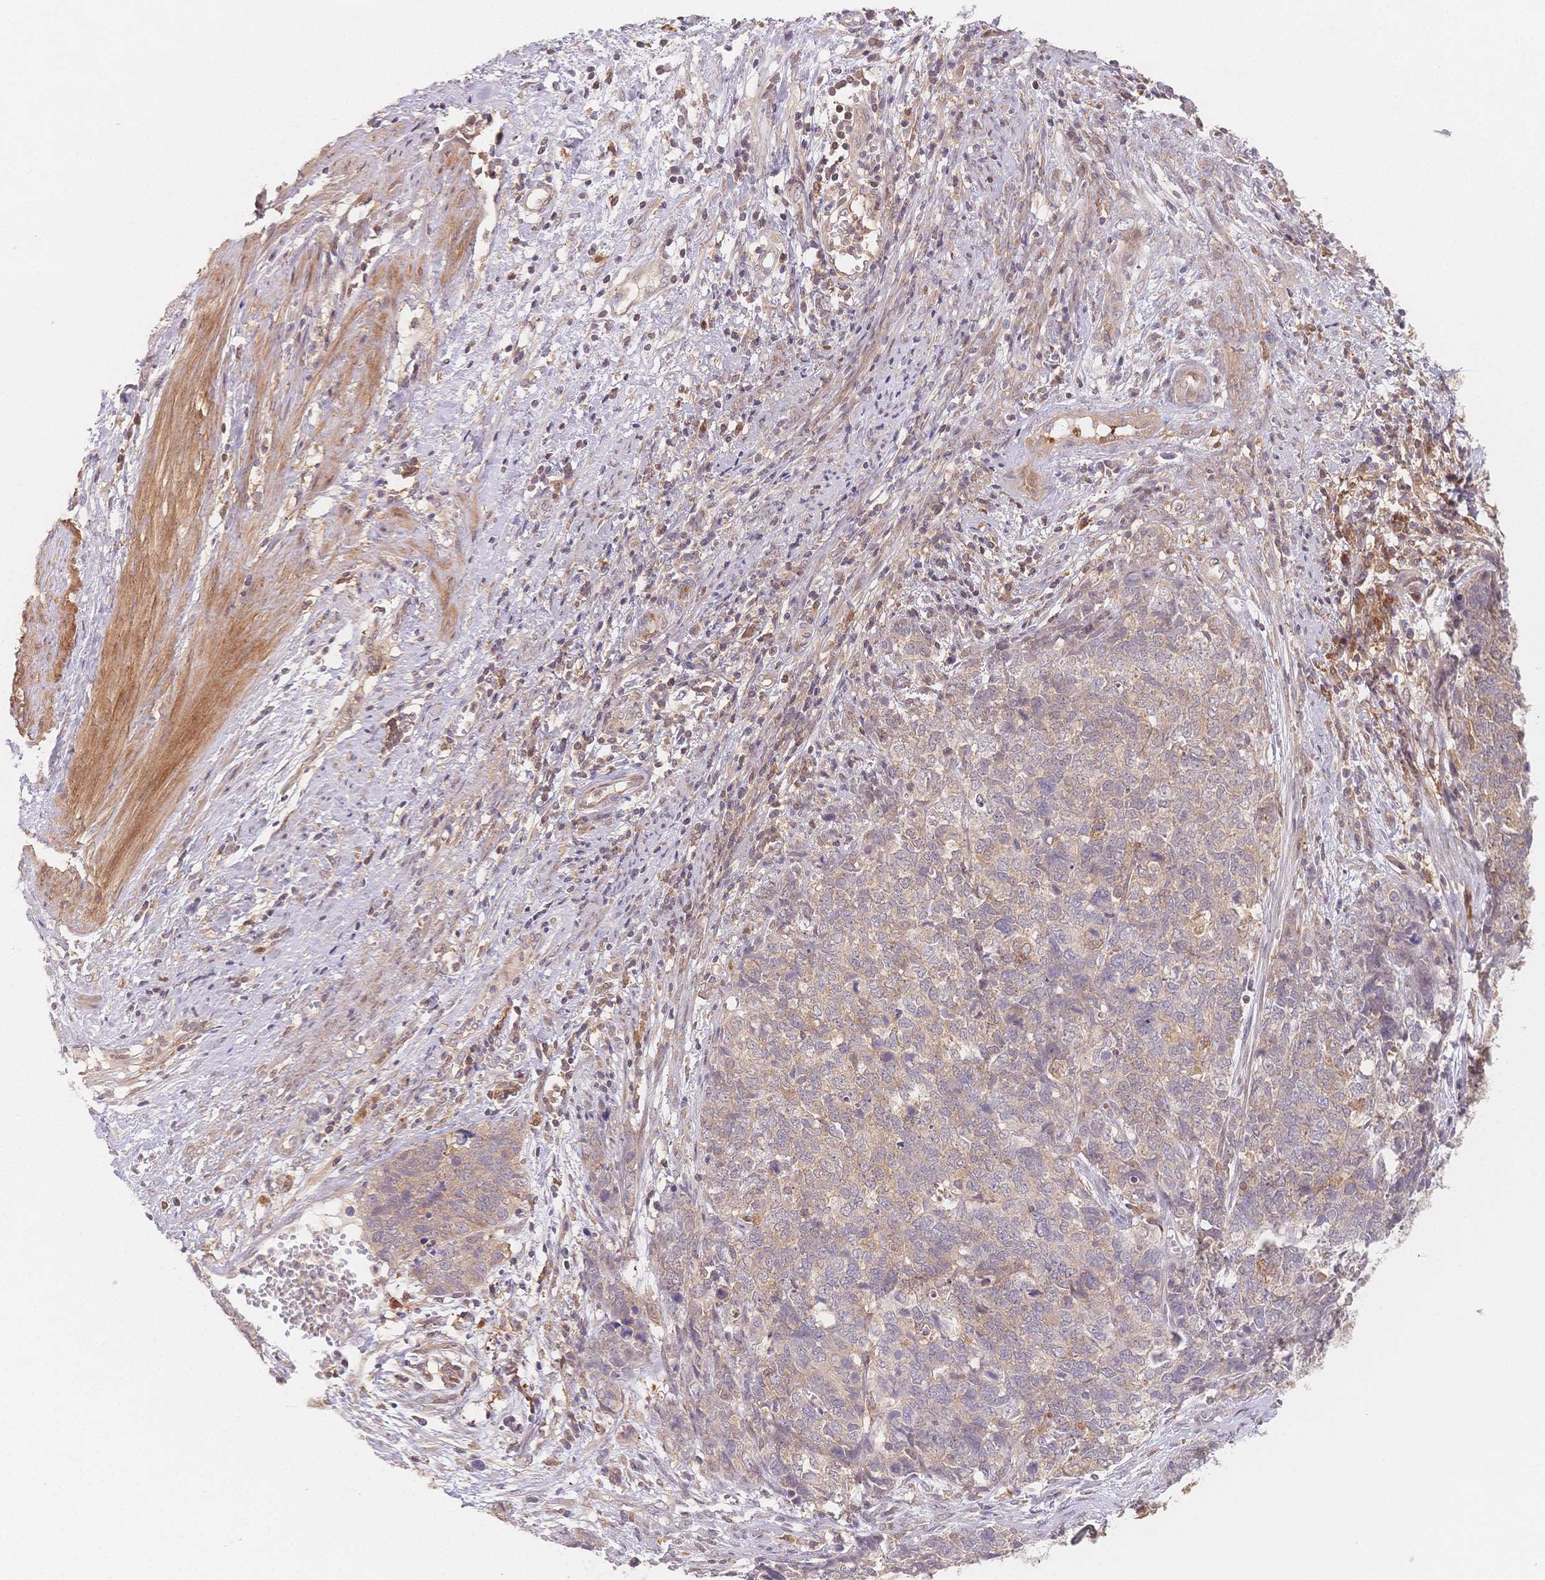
{"staining": {"intensity": "weak", "quantity": "<25%", "location": "cytoplasmic/membranous"}, "tissue": "cervical cancer", "cell_type": "Tumor cells", "image_type": "cancer", "snomed": [{"axis": "morphology", "description": "Adenocarcinoma, NOS"}, {"axis": "topography", "description": "Cervix"}], "caption": "A high-resolution photomicrograph shows immunohistochemistry (IHC) staining of cervical cancer, which shows no significant expression in tumor cells.", "gene": "C12orf75", "patient": {"sex": "female", "age": 63}}